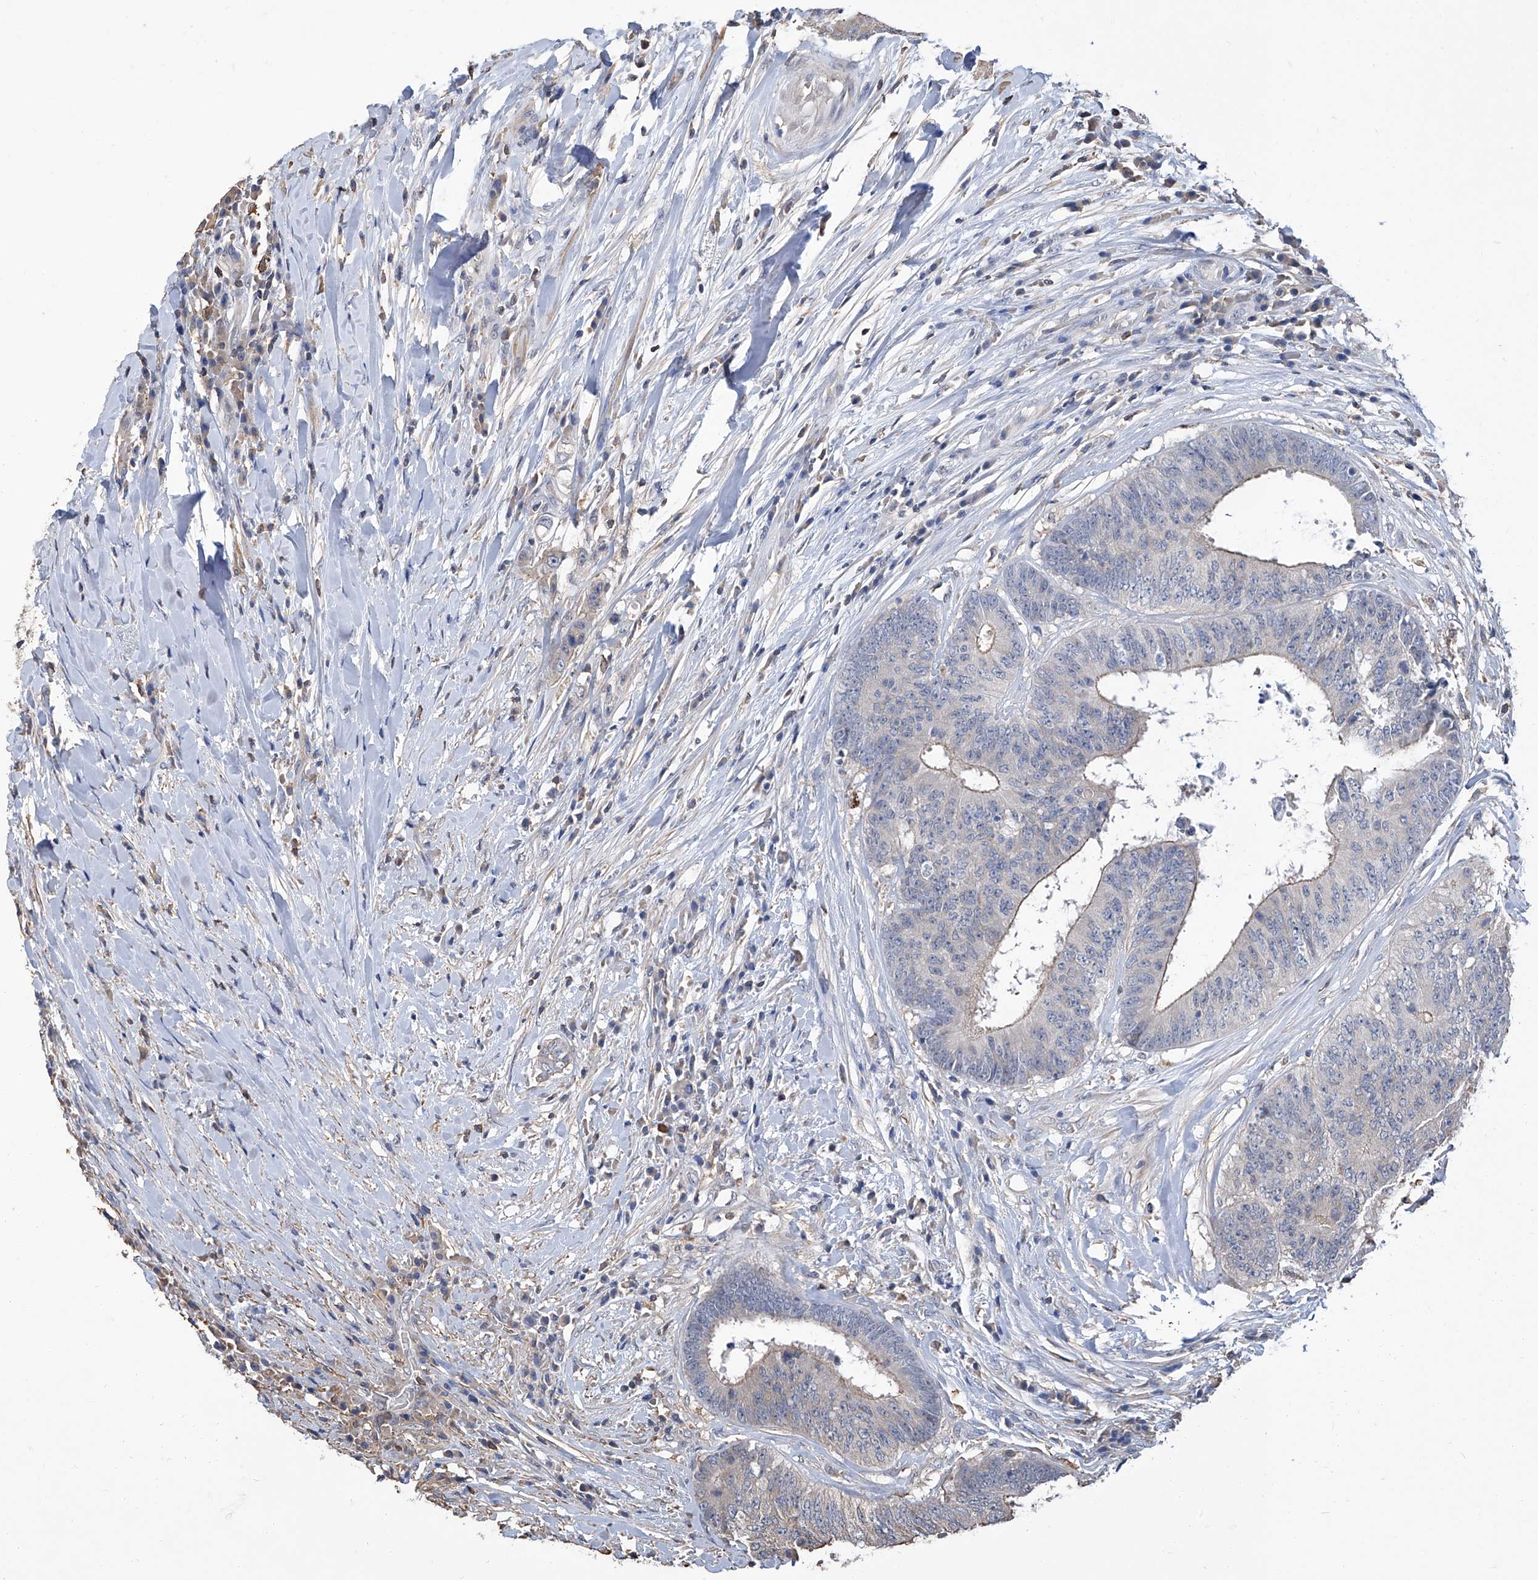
{"staining": {"intensity": "weak", "quantity": "<25%", "location": "cytoplasmic/membranous"}, "tissue": "colorectal cancer", "cell_type": "Tumor cells", "image_type": "cancer", "snomed": [{"axis": "morphology", "description": "Adenocarcinoma, NOS"}, {"axis": "topography", "description": "Rectum"}], "caption": "IHC image of colorectal cancer stained for a protein (brown), which reveals no expression in tumor cells. (DAB (3,3'-diaminobenzidine) immunohistochemistry (IHC) with hematoxylin counter stain).", "gene": "GPT", "patient": {"sex": "male", "age": 72}}